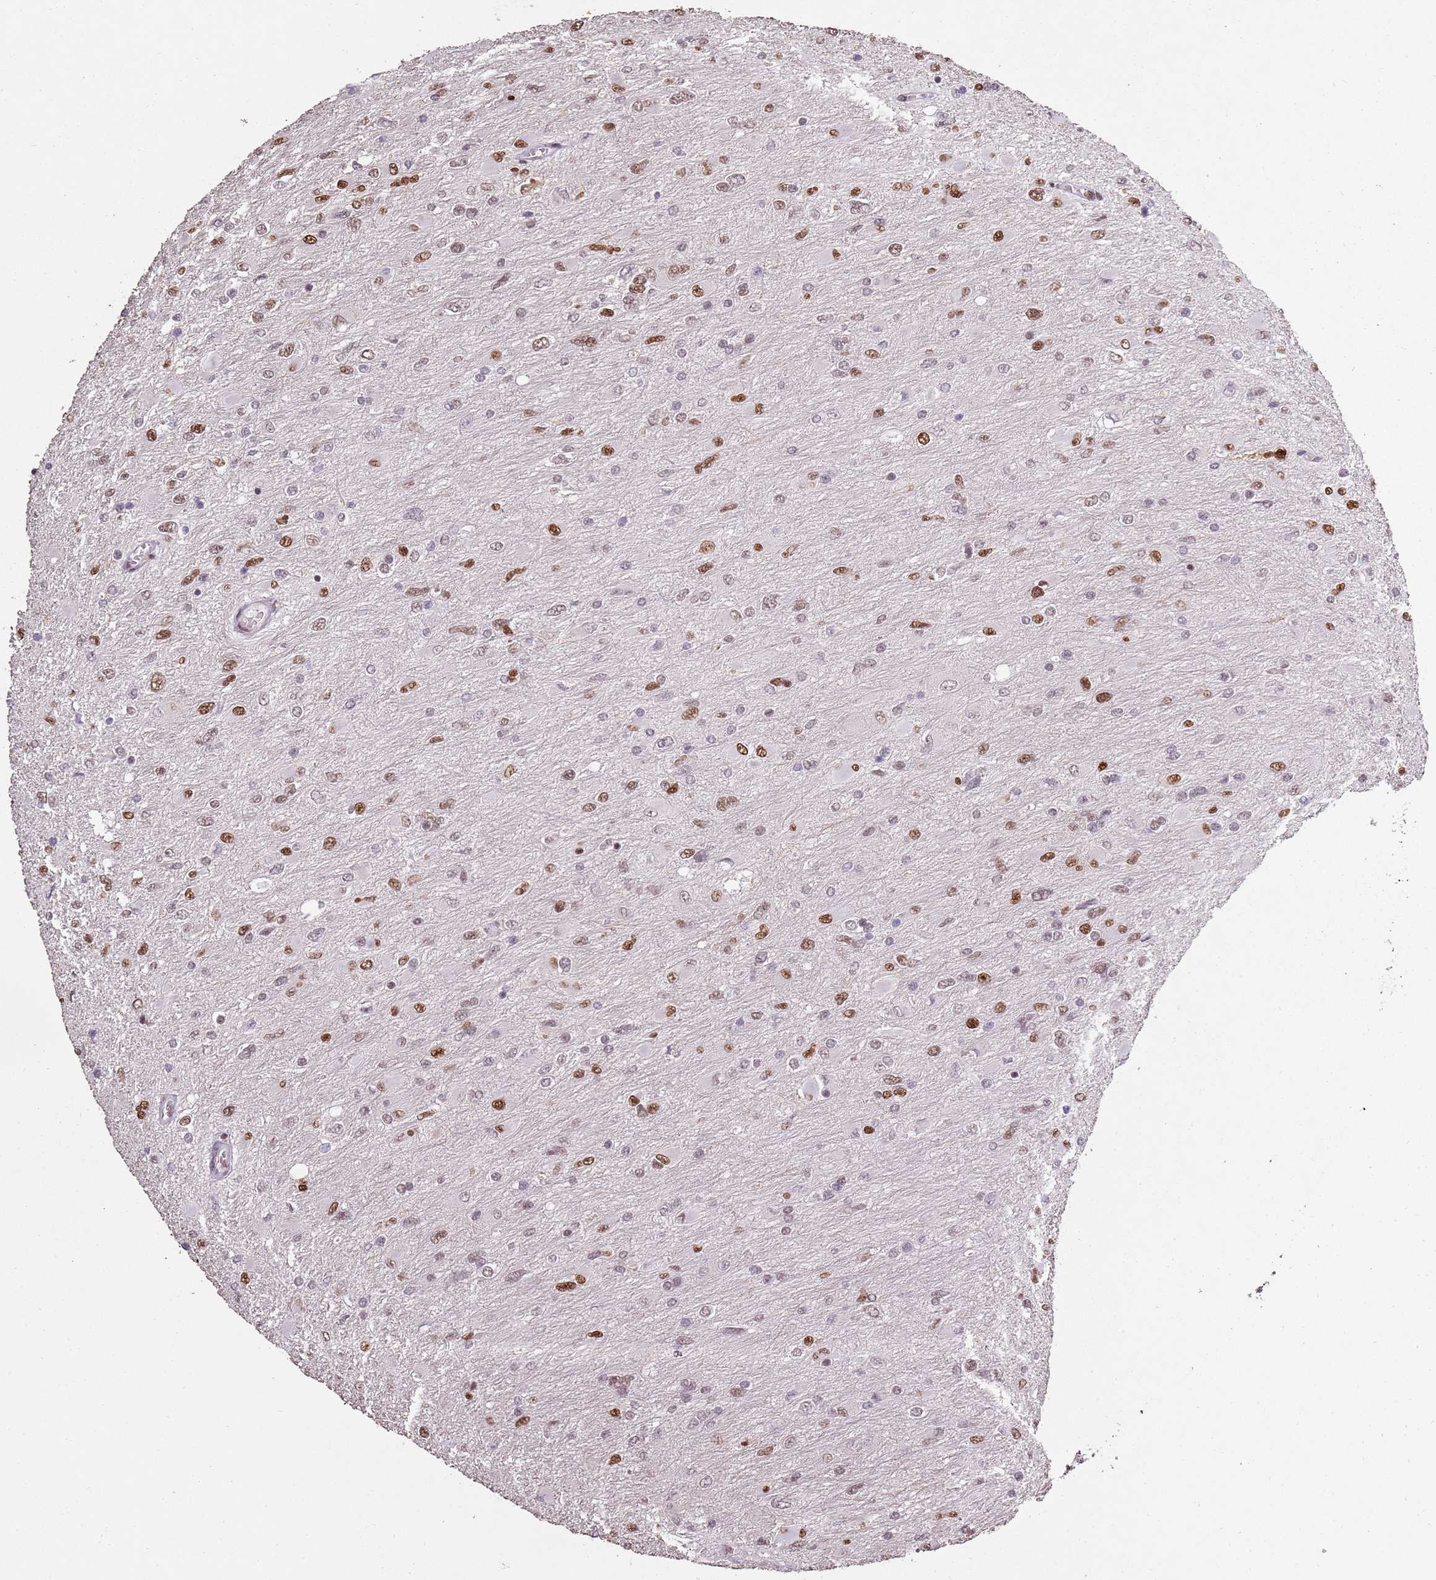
{"staining": {"intensity": "moderate", "quantity": ">75%", "location": "nuclear"}, "tissue": "glioma", "cell_type": "Tumor cells", "image_type": "cancer", "snomed": [{"axis": "morphology", "description": "Glioma, malignant, High grade"}, {"axis": "topography", "description": "Cerebral cortex"}], "caption": "IHC staining of glioma, which exhibits medium levels of moderate nuclear expression in approximately >75% of tumor cells indicating moderate nuclear protein positivity. The staining was performed using DAB (brown) for protein detection and nuclei were counterstained in hematoxylin (blue).", "gene": "ARL14EP", "patient": {"sex": "female", "age": 36}}